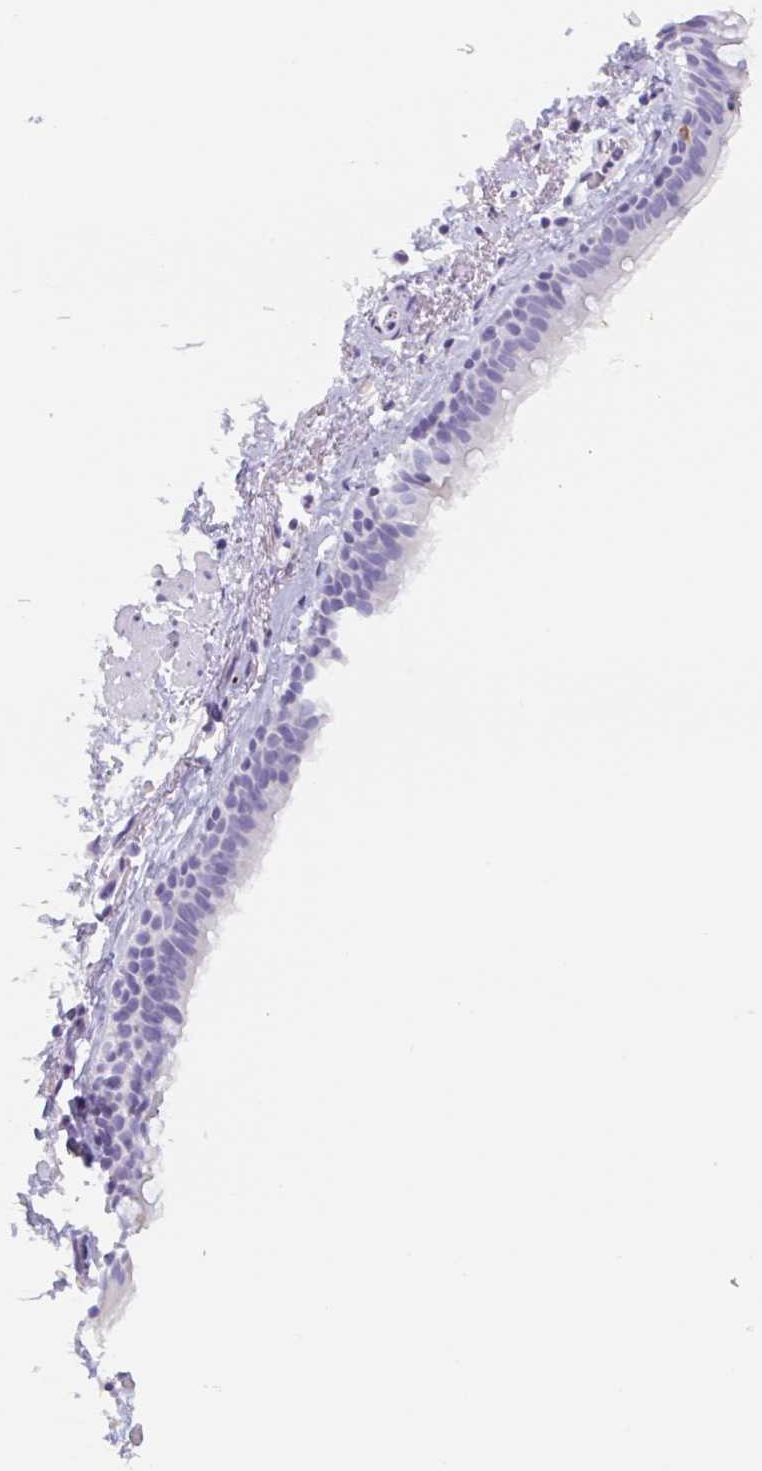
{"staining": {"intensity": "negative", "quantity": "none", "location": "none"}, "tissue": "bronchus", "cell_type": "Respiratory epithelial cells", "image_type": "normal", "snomed": [{"axis": "morphology", "description": "Normal tissue, NOS"}, {"axis": "topography", "description": "Lymph node"}, {"axis": "topography", "description": "Cartilage tissue"}, {"axis": "topography", "description": "Bronchus"}], "caption": "Respiratory epithelial cells show no significant protein expression in normal bronchus. (DAB (3,3'-diaminobenzidine) immunohistochemistry, high magnification).", "gene": "EMC4", "patient": {"sex": "female", "age": 70}}